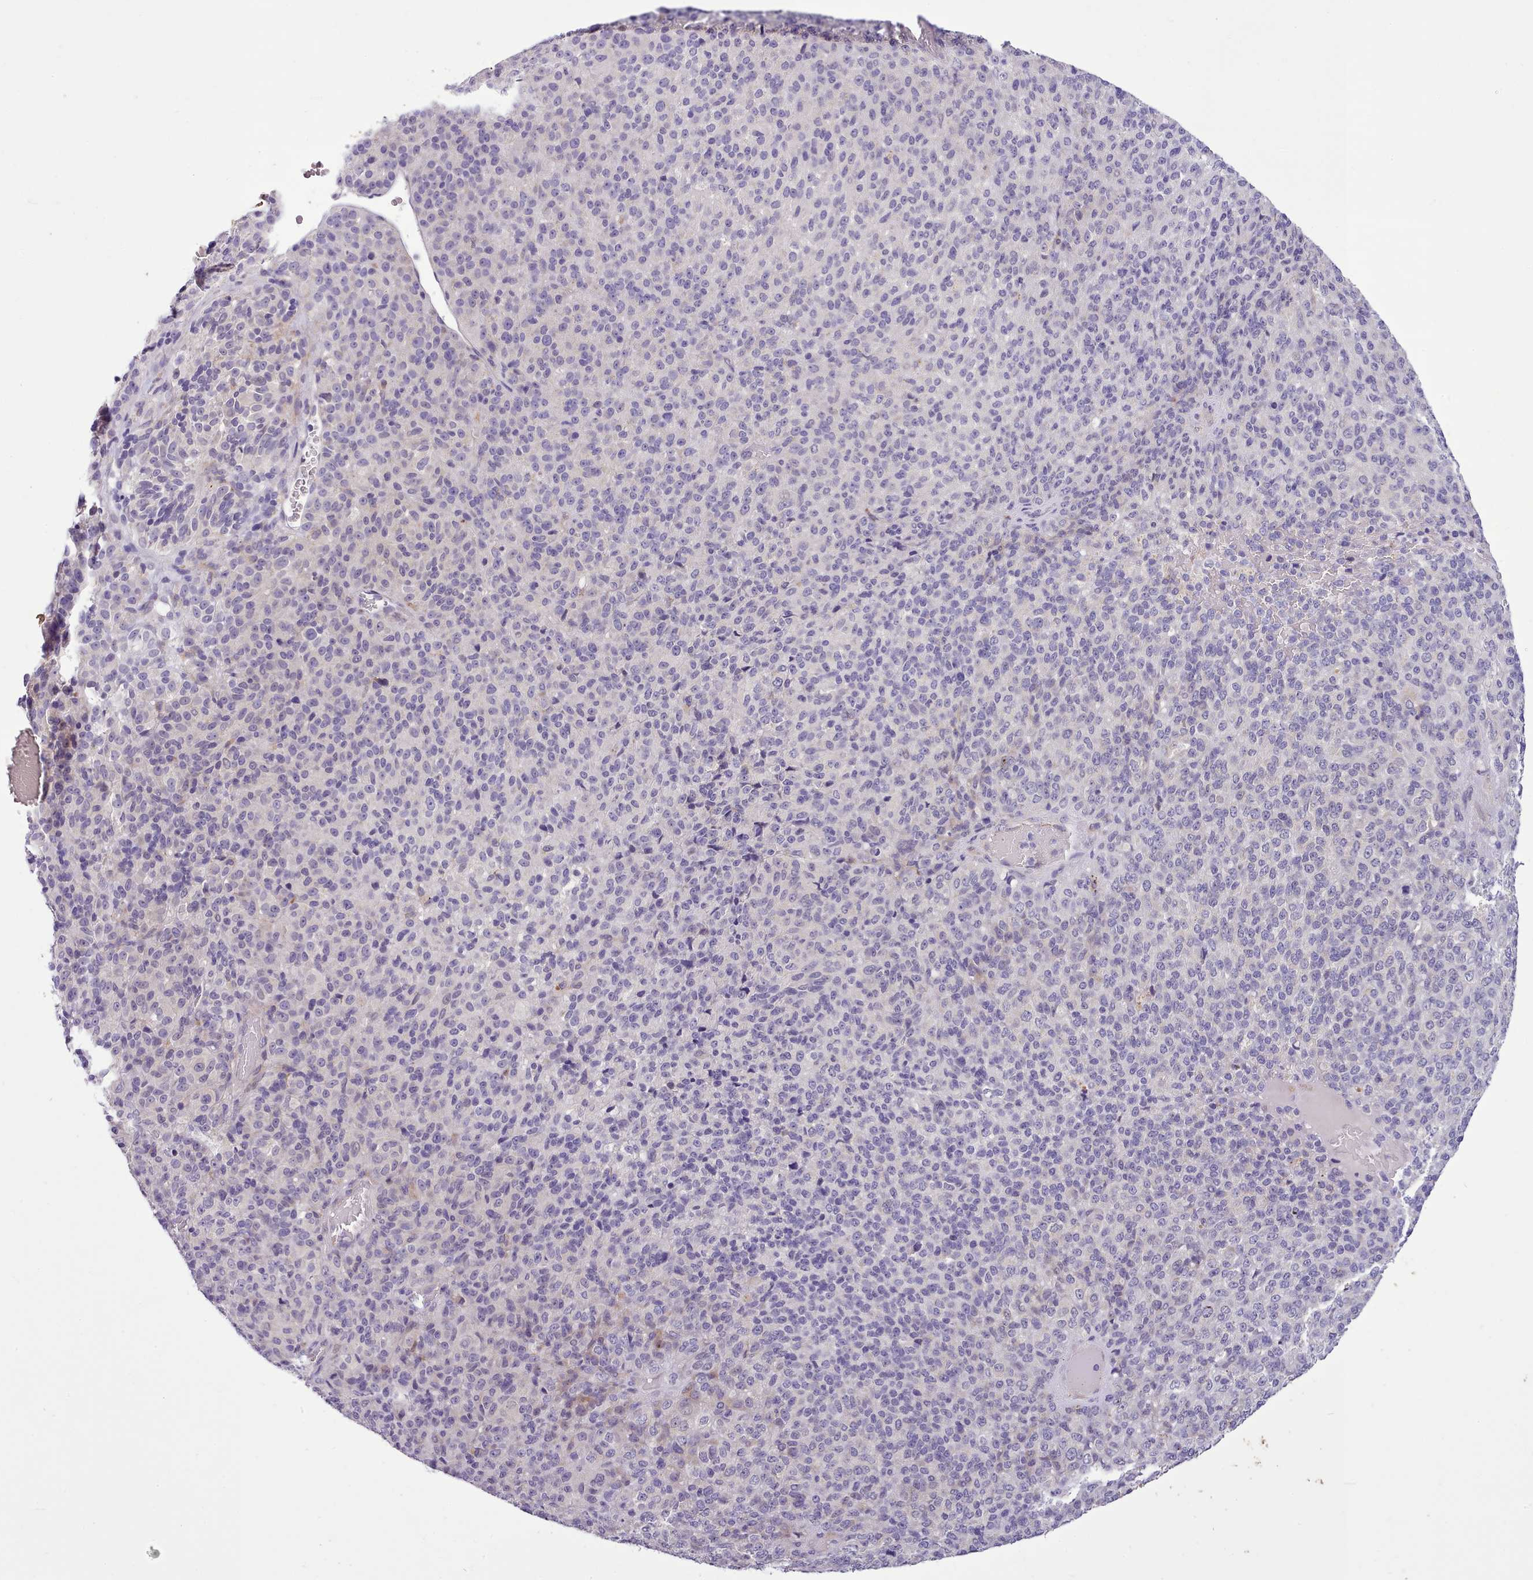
{"staining": {"intensity": "negative", "quantity": "none", "location": "none"}, "tissue": "melanoma", "cell_type": "Tumor cells", "image_type": "cancer", "snomed": [{"axis": "morphology", "description": "Malignant melanoma, Metastatic site"}, {"axis": "topography", "description": "Brain"}], "caption": "Micrograph shows no significant protein positivity in tumor cells of melanoma.", "gene": "FAM83E", "patient": {"sex": "female", "age": 56}}